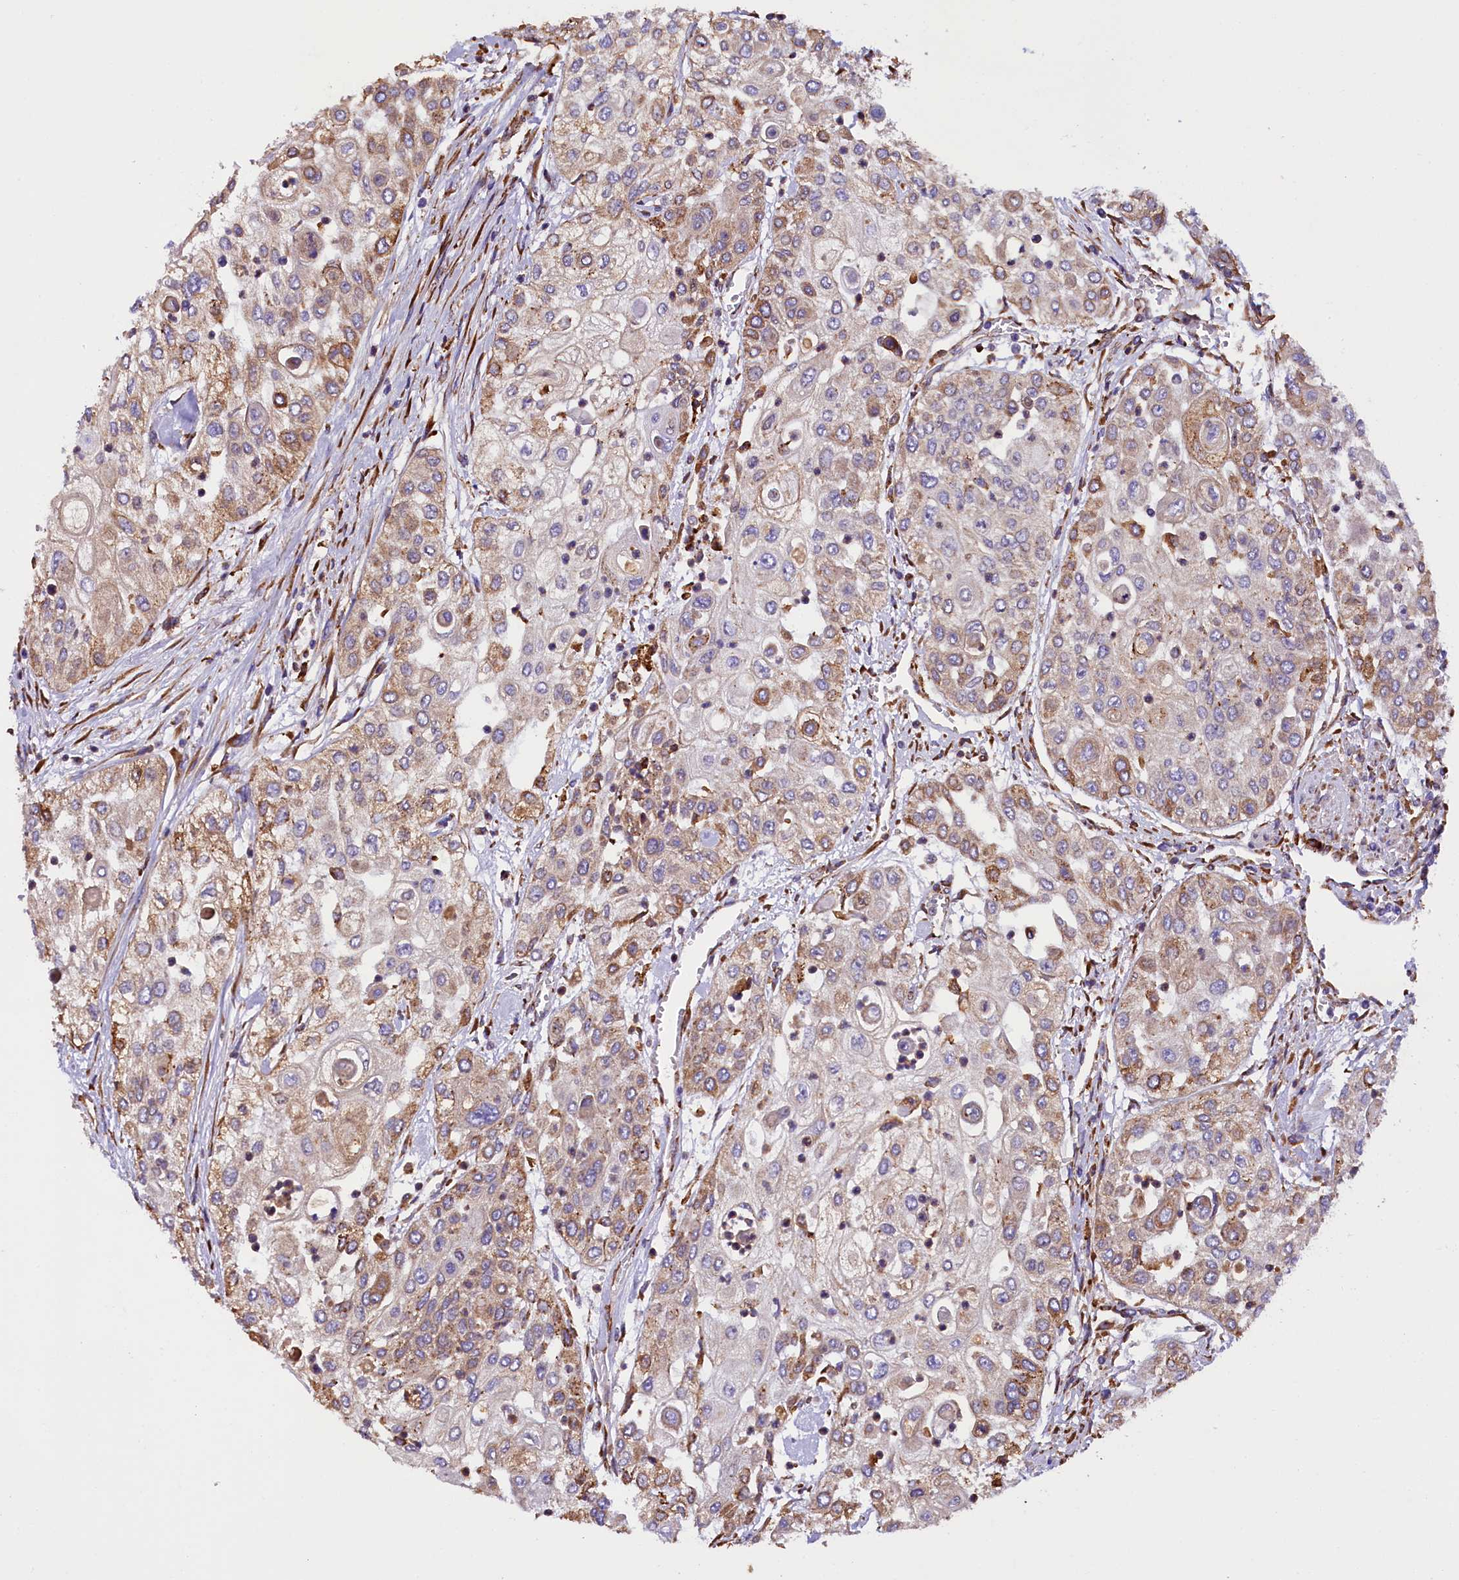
{"staining": {"intensity": "moderate", "quantity": "25%-75%", "location": "cytoplasmic/membranous"}, "tissue": "urothelial cancer", "cell_type": "Tumor cells", "image_type": "cancer", "snomed": [{"axis": "morphology", "description": "Urothelial carcinoma, High grade"}, {"axis": "topography", "description": "Urinary bladder"}], "caption": "Immunohistochemistry photomicrograph of neoplastic tissue: human urothelial cancer stained using immunohistochemistry shows medium levels of moderate protein expression localized specifically in the cytoplasmic/membranous of tumor cells, appearing as a cytoplasmic/membranous brown color.", "gene": "CAPS2", "patient": {"sex": "female", "age": 79}}